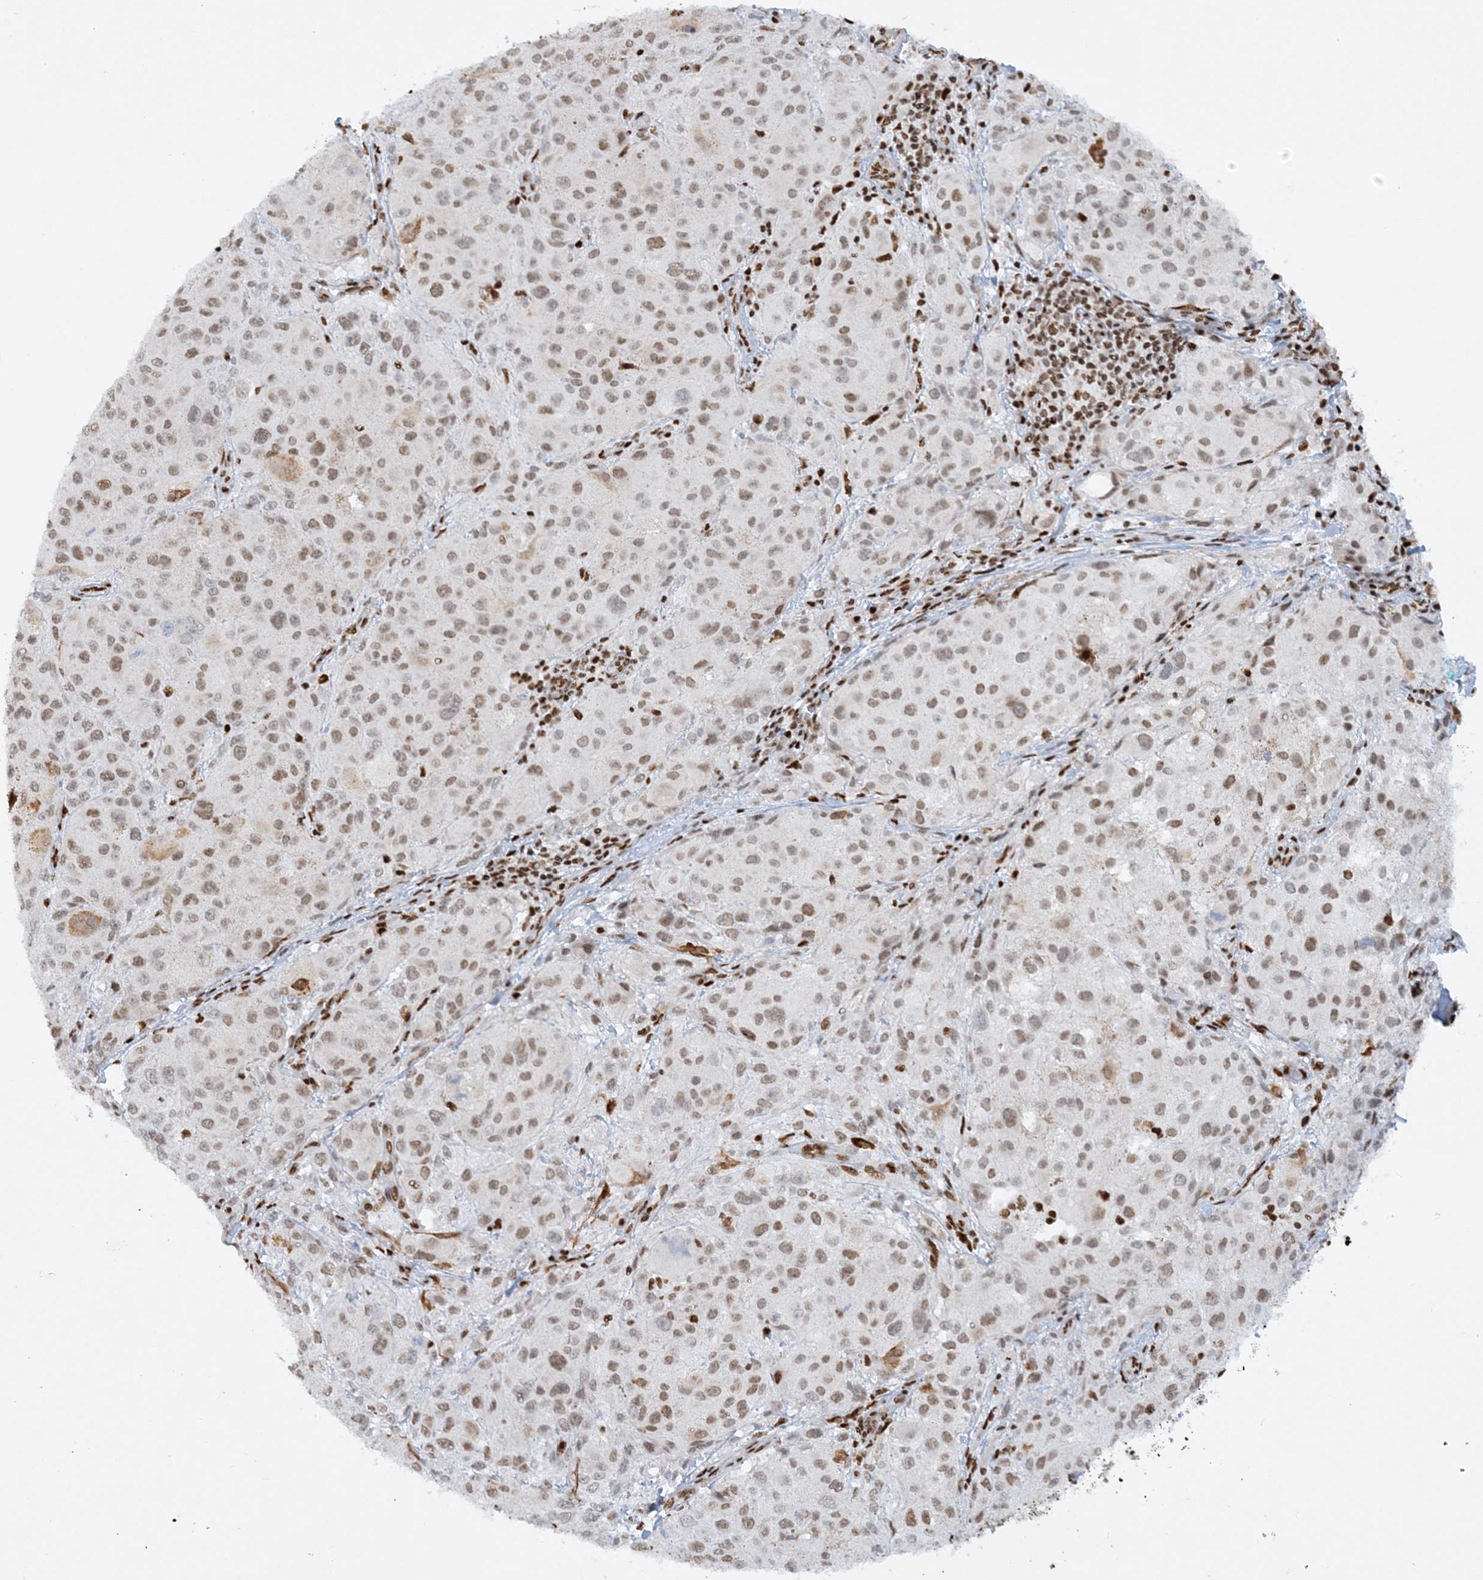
{"staining": {"intensity": "moderate", "quantity": ">75%", "location": "nuclear"}, "tissue": "melanoma", "cell_type": "Tumor cells", "image_type": "cancer", "snomed": [{"axis": "morphology", "description": "Necrosis, NOS"}, {"axis": "morphology", "description": "Malignant melanoma, NOS"}, {"axis": "topography", "description": "Skin"}], "caption": "Tumor cells demonstrate medium levels of moderate nuclear positivity in approximately >75% of cells in malignant melanoma.", "gene": "DELE1", "patient": {"sex": "female", "age": 87}}